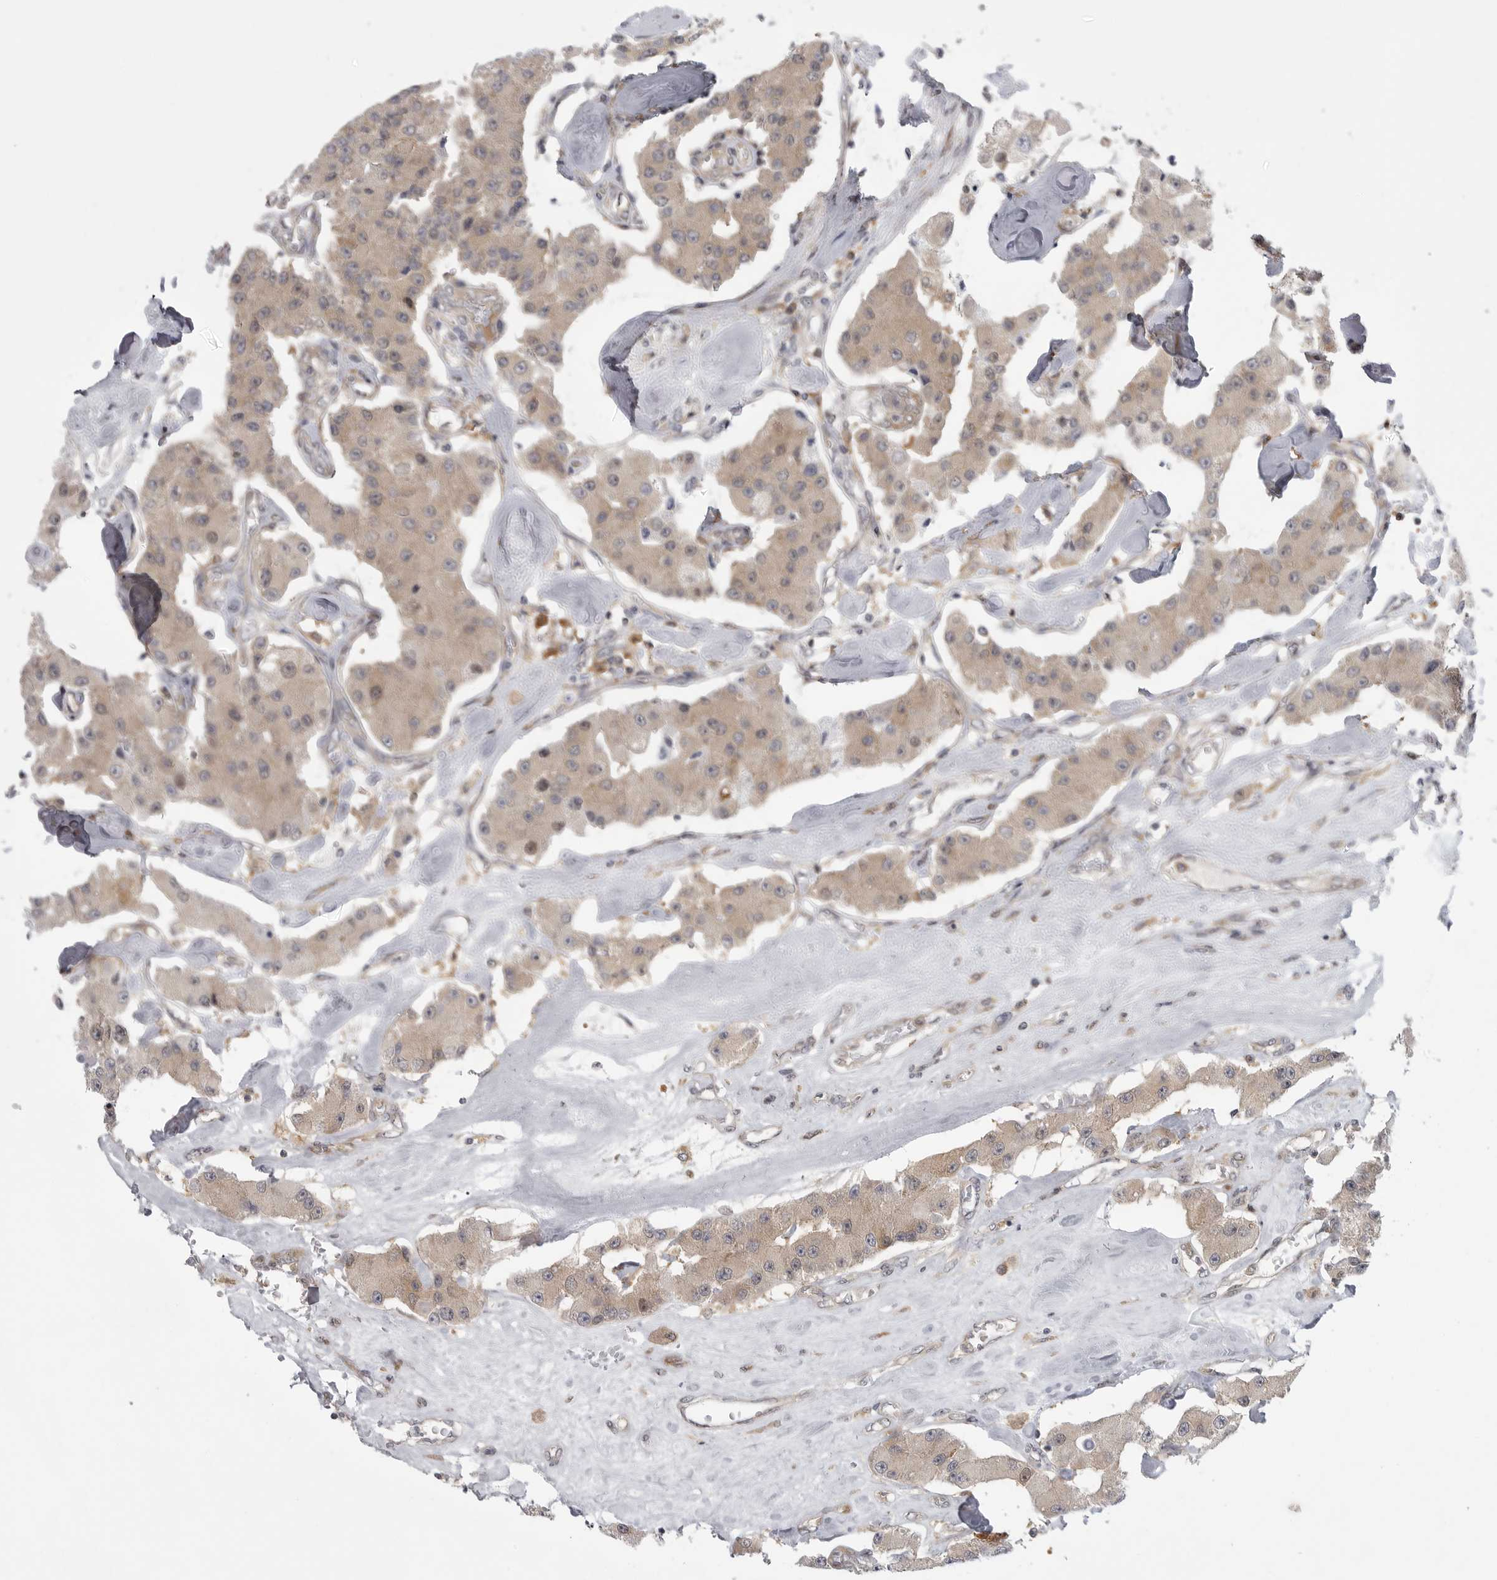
{"staining": {"intensity": "weak", "quantity": ">75%", "location": "cytoplasmic/membranous"}, "tissue": "carcinoid", "cell_type": "Tumor cells", "image_type": "cancer", "snomed": [{"axis": "morphology", "description": "Carcinoid, malignant, NOS"}, {"axis": "topography", "description": "Pancreas"}], "caption": "A micrograph of human carcinoid stained for a protein displays weak cytoplasmic/membranous brown staining in tumor cells.", "gene": "CACYBP", "patient": {"sex": "male", "age": 41}}